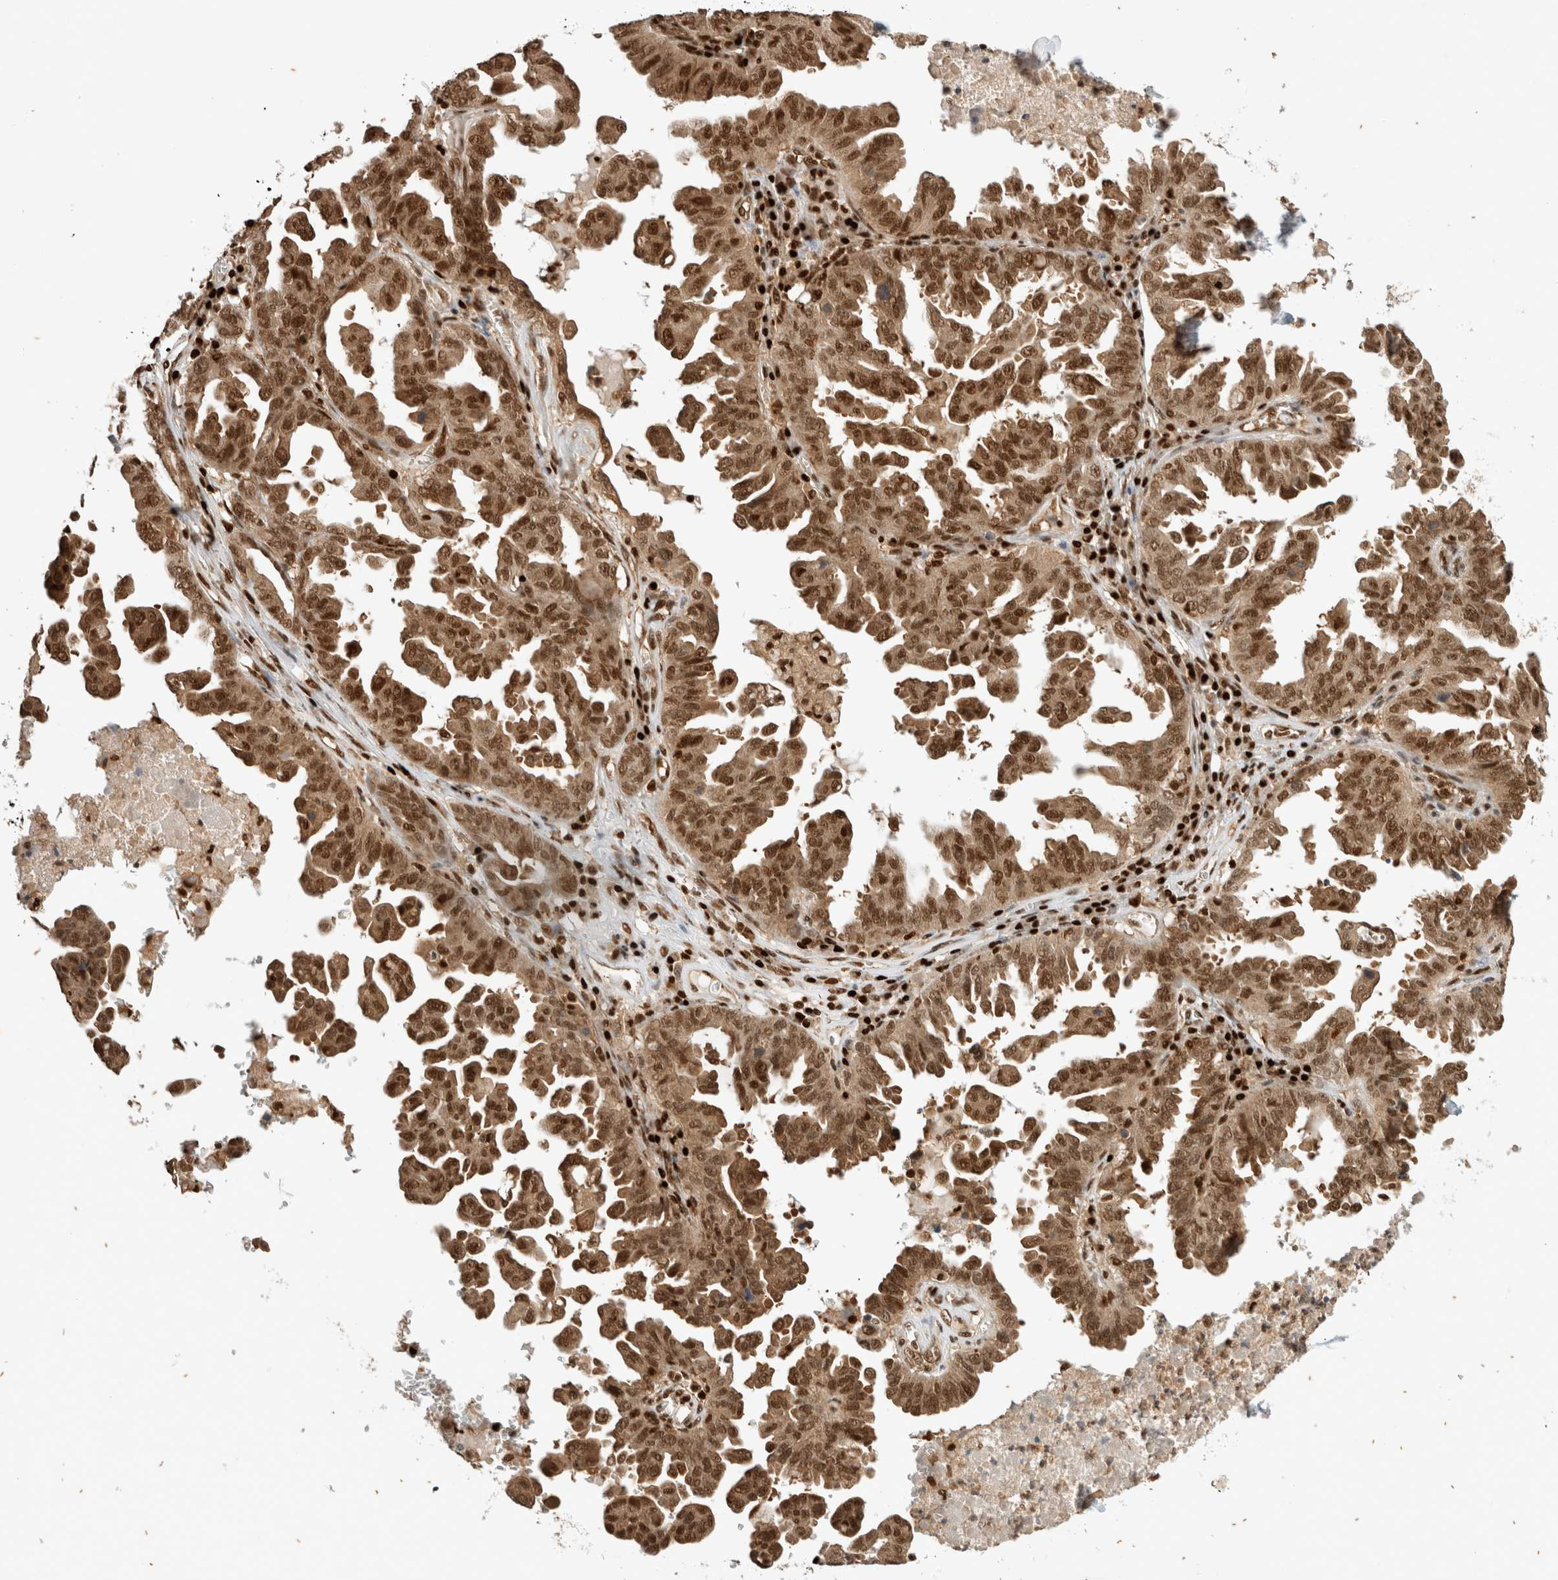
{"staining": {"intensity": "moderate", "quantity": ">75%", "location": "cytoplasmic/membranous,nuclear"}, "tissue": "ovarian cancer", "cell_type": "Tumor cells", "image_type": "cancer", "snomed": [{"axis": "morphology", "description": "Carcinoma, endometroid"}, {"axis": "topography", "description": "Ovary"}], "caption": "Immunohistochemistry histopathology image of neoplastic tissue: human ovarian cancer stained using immunohistochemistry exhibits medium levels of moderate protein expression localized specifically in the cytoplasmic/membranous and nuclear of tumor cells, appearing as a cytoplasmic/membranous and nuclear brown color.", "gene": "SNRNP40", "patient": {"sex": "female", "age": 62}}